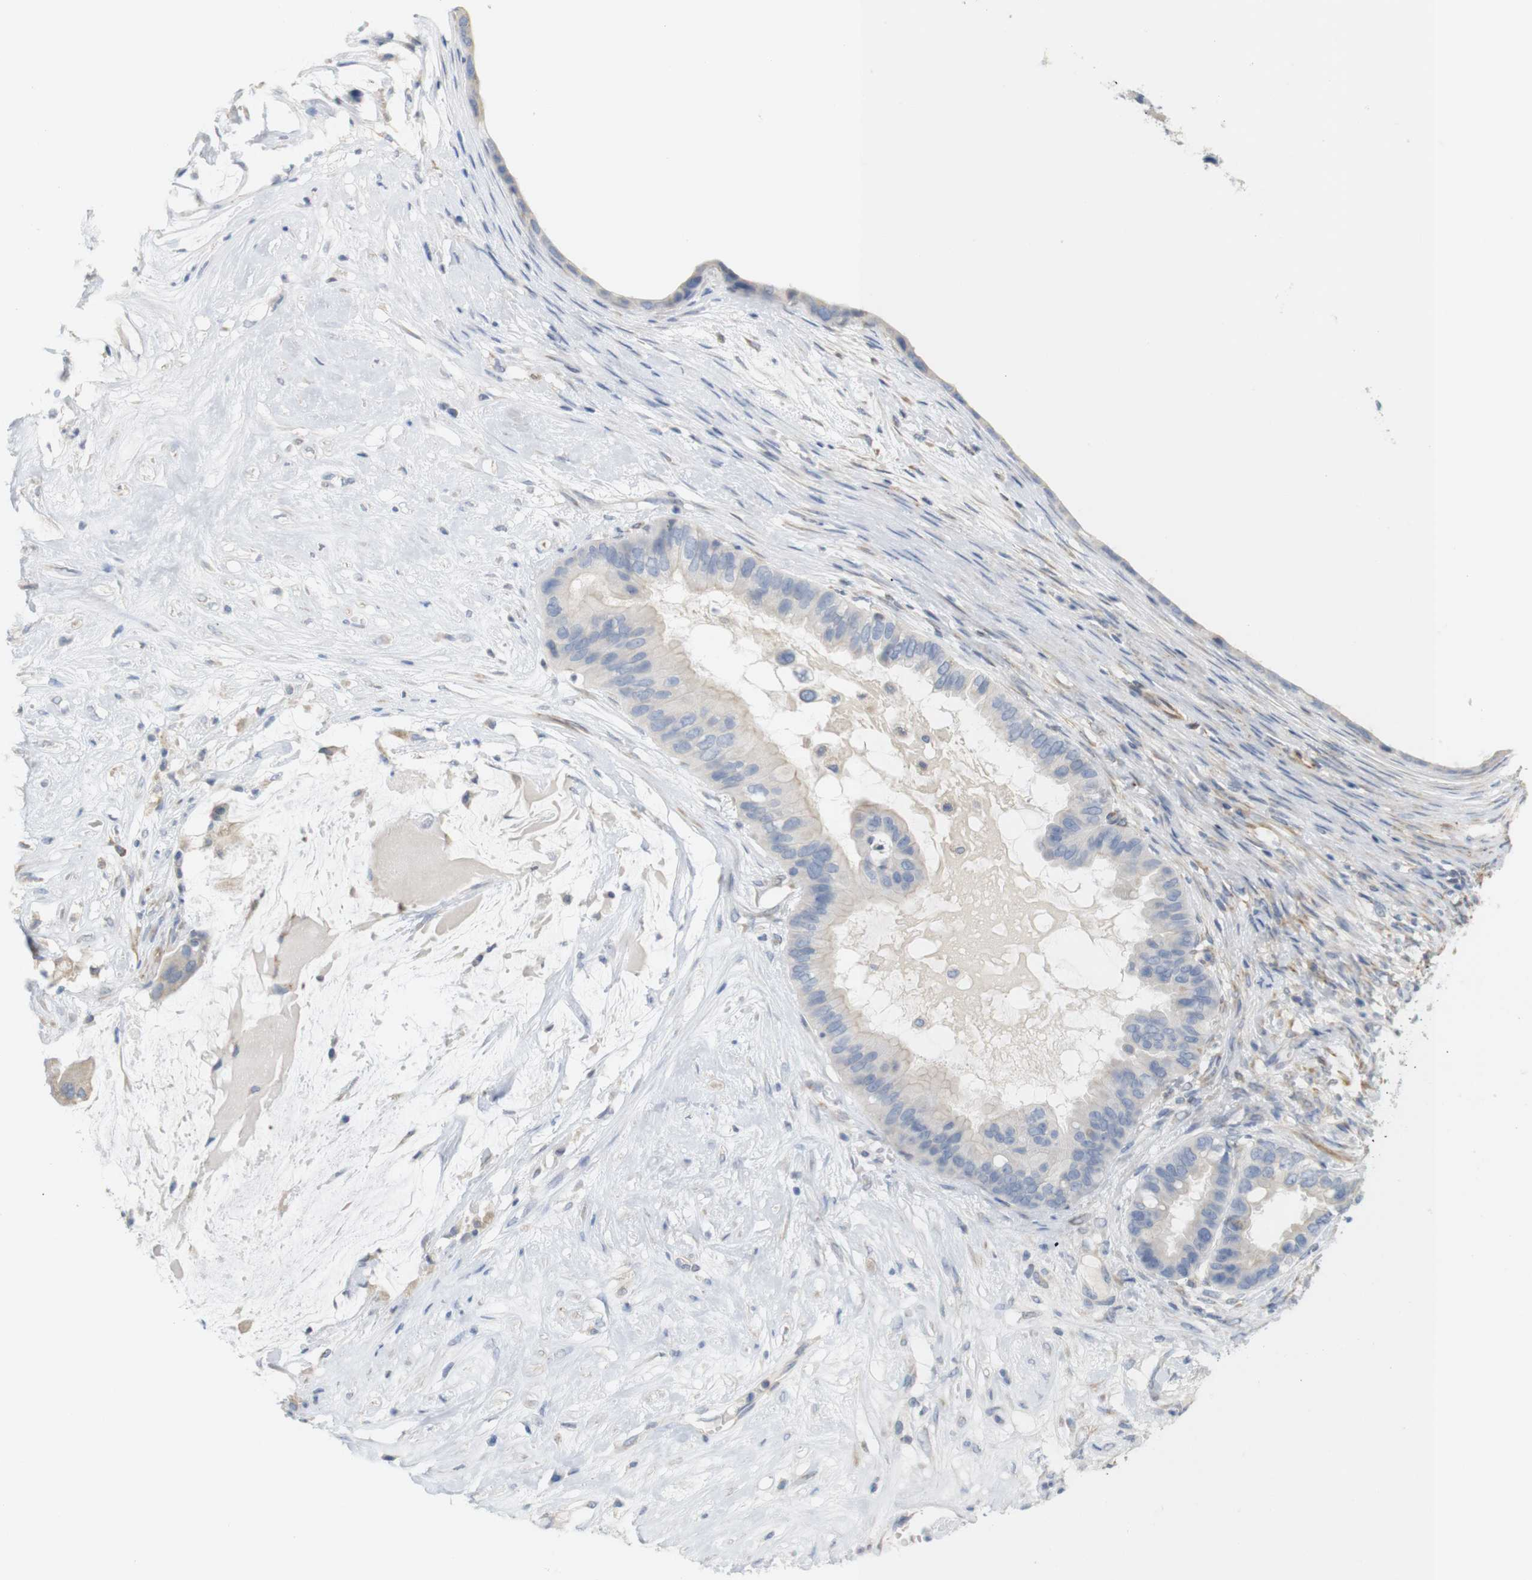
{"staining": {"intensity": "negative", "quantity": "none", "location": "none"}, "tissue": "ovarian cancer", "cell_type": "Tumor cells", "image_type": "cancer", "snomed": [{"axis": "morphology", "description": "Cystadenocarcinoma, mucinous, NOS"}, {"axis": "topography", "description": "Ovary"}], "caption": "A high-resolution histopathology image shows IHC staining of ovarian cancer, which demonstrates no significant positivity in tumor cells.", "gene": "ITPR1", "patient": {"sex": "female", "age": 80}}